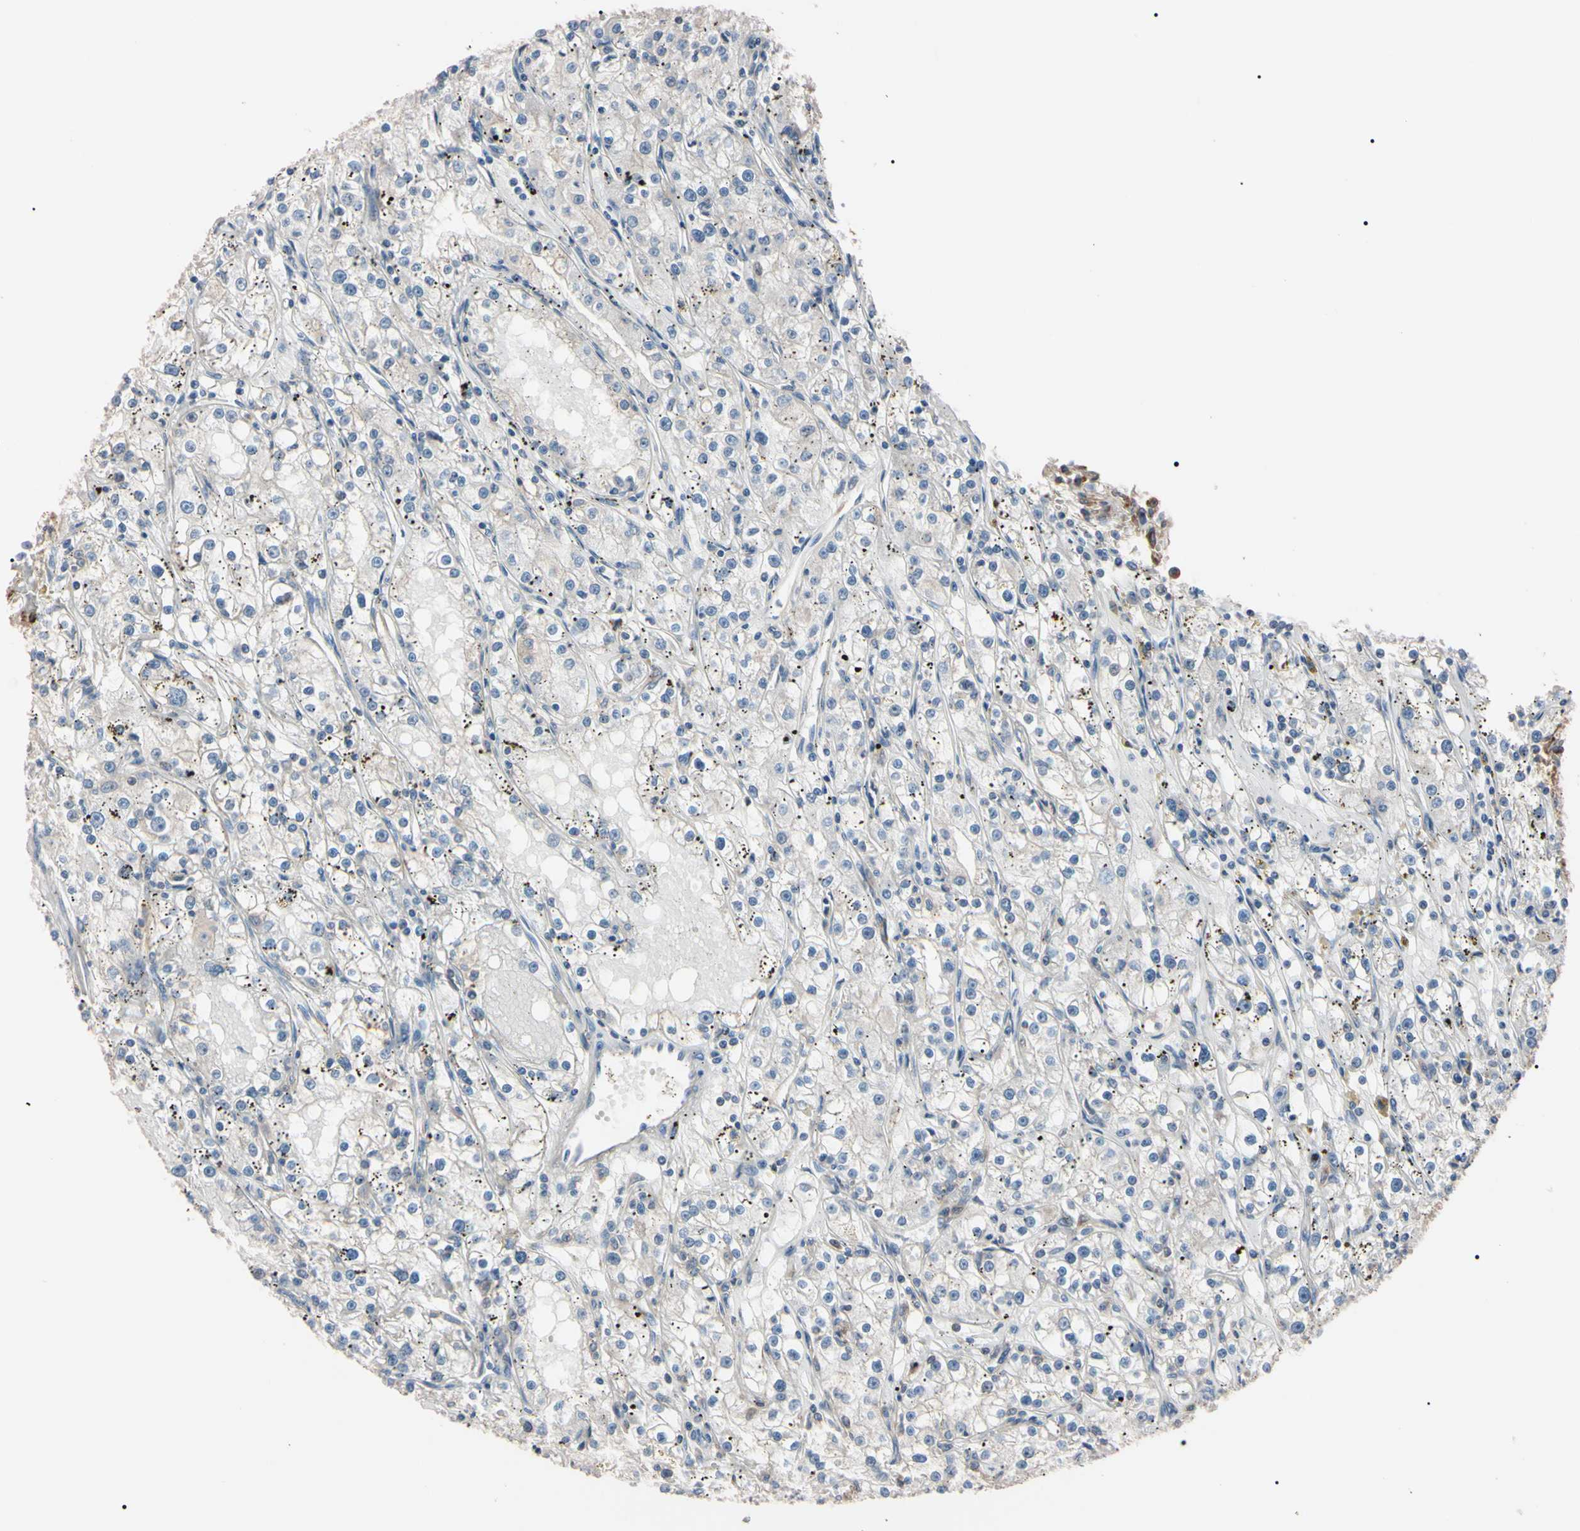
{"staining": {"intensity": "weak", "quantity": "<25%", "location": "cytoplasmic/membranous"}, "tissue": "renal cancer", "cell_type": "Tumor cells", "image_type": "cancer", "snomed": [{"axis": "morphology", "description": "Adenocarcinoma, NOS"}, {"axis": "topography", "description": "Kidney"}], "caption": "Immunohistochemistry micrograph of human renal cancer (adenocarcinoma) stained for a protein (brown), which shows no staining in tumor cells.", "gene": "PRKACA", "patient": {"sex": "male", "age": 56}}